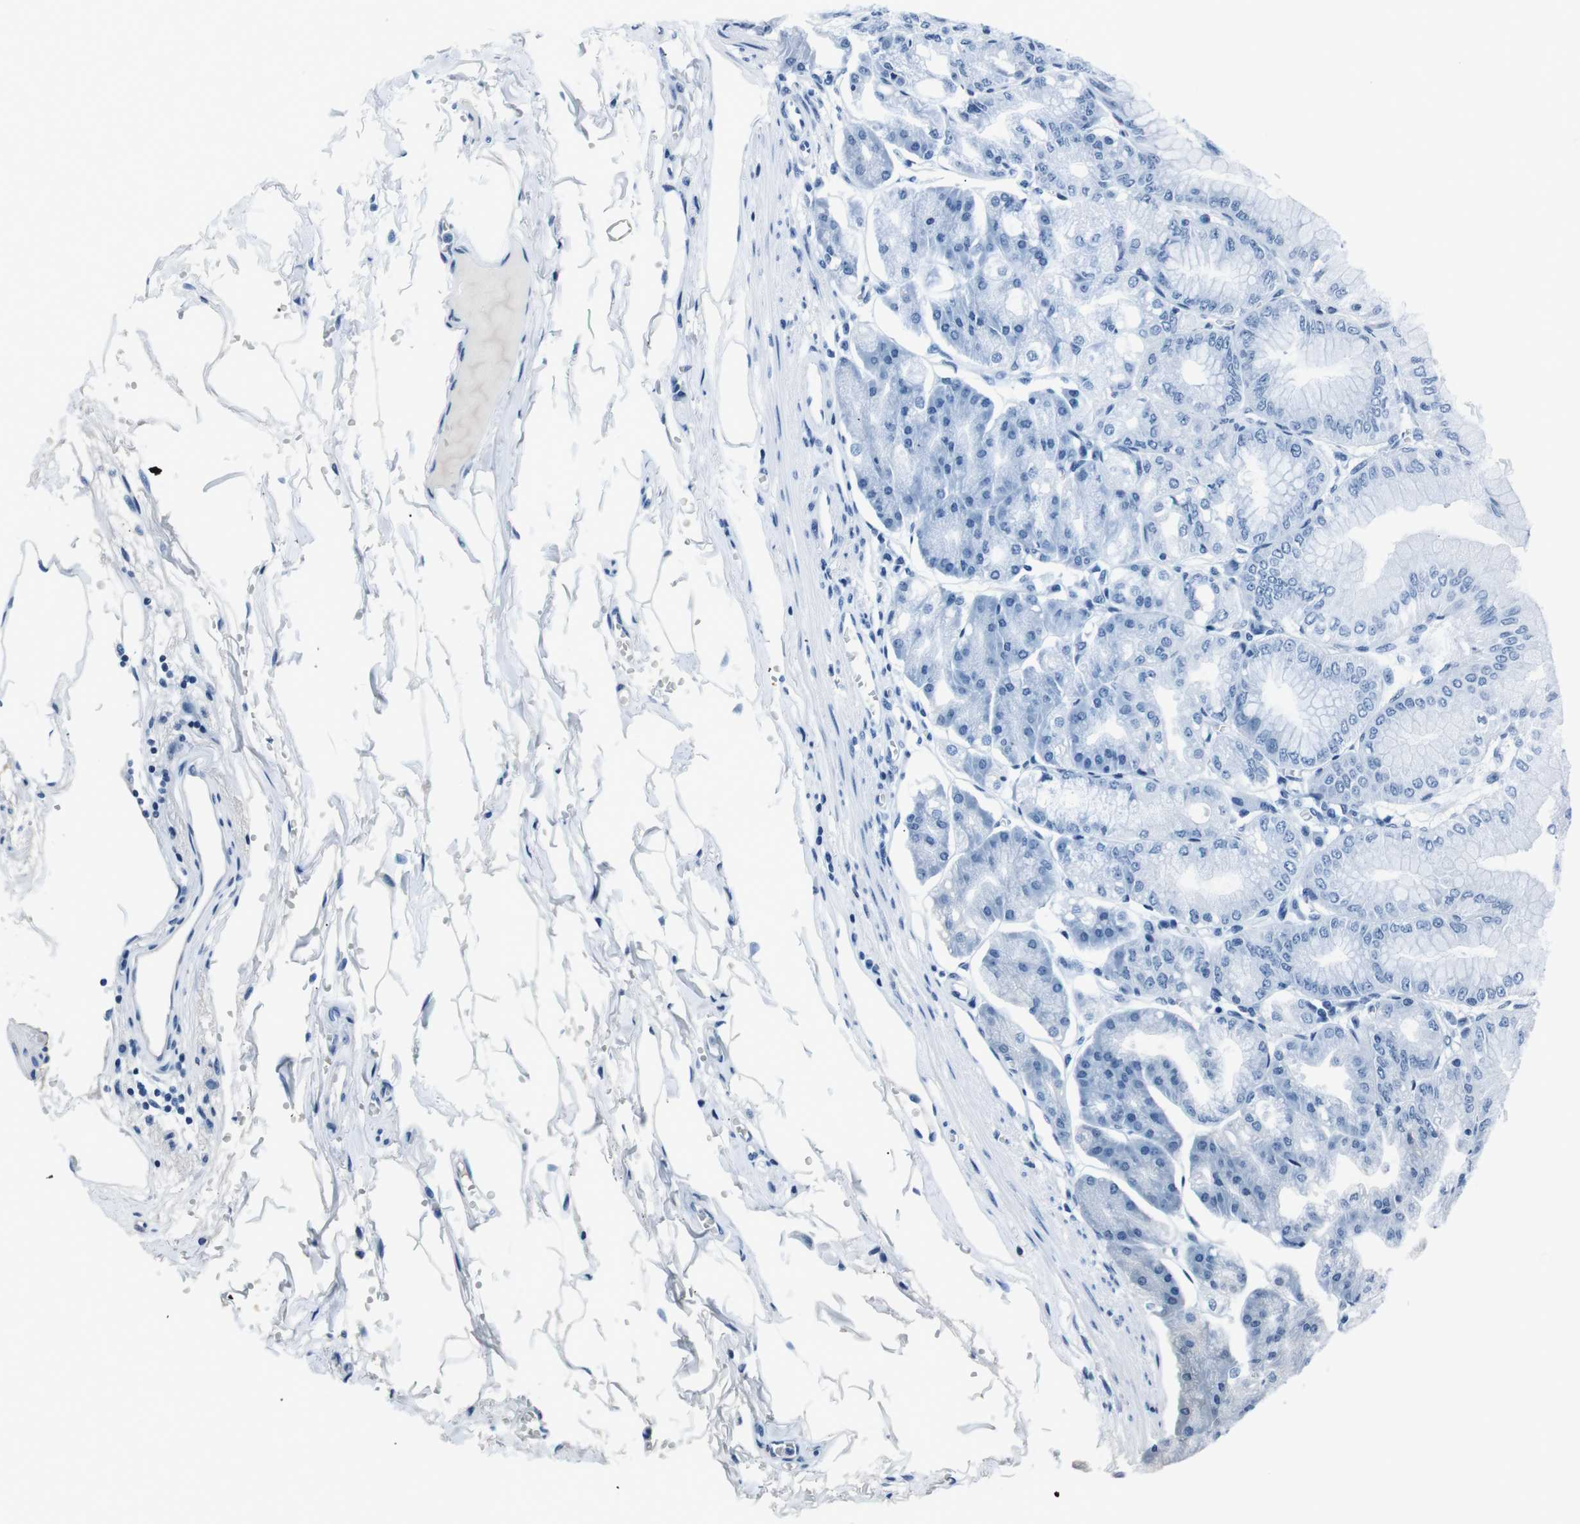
{"staining": {"intensity": "negative", "quantity": "none", "location": "none"}, "tissue": "stomach", "cell_type": "Glandular cells", "image_type": "normal", "snomed": [{"axis": "morphology", "description": "Normal tissue, NOS"}, {"axis": "topography", "description": "Stomach, lower"}], "caption": "A high-resolution photomicrograph shows immunohistochemistry (IHC) staining of unremarkable stomach, which shows no significant positivity in glandular cells.", "gene": "LEP", "patient": {"sex": "male", "age": 71}}